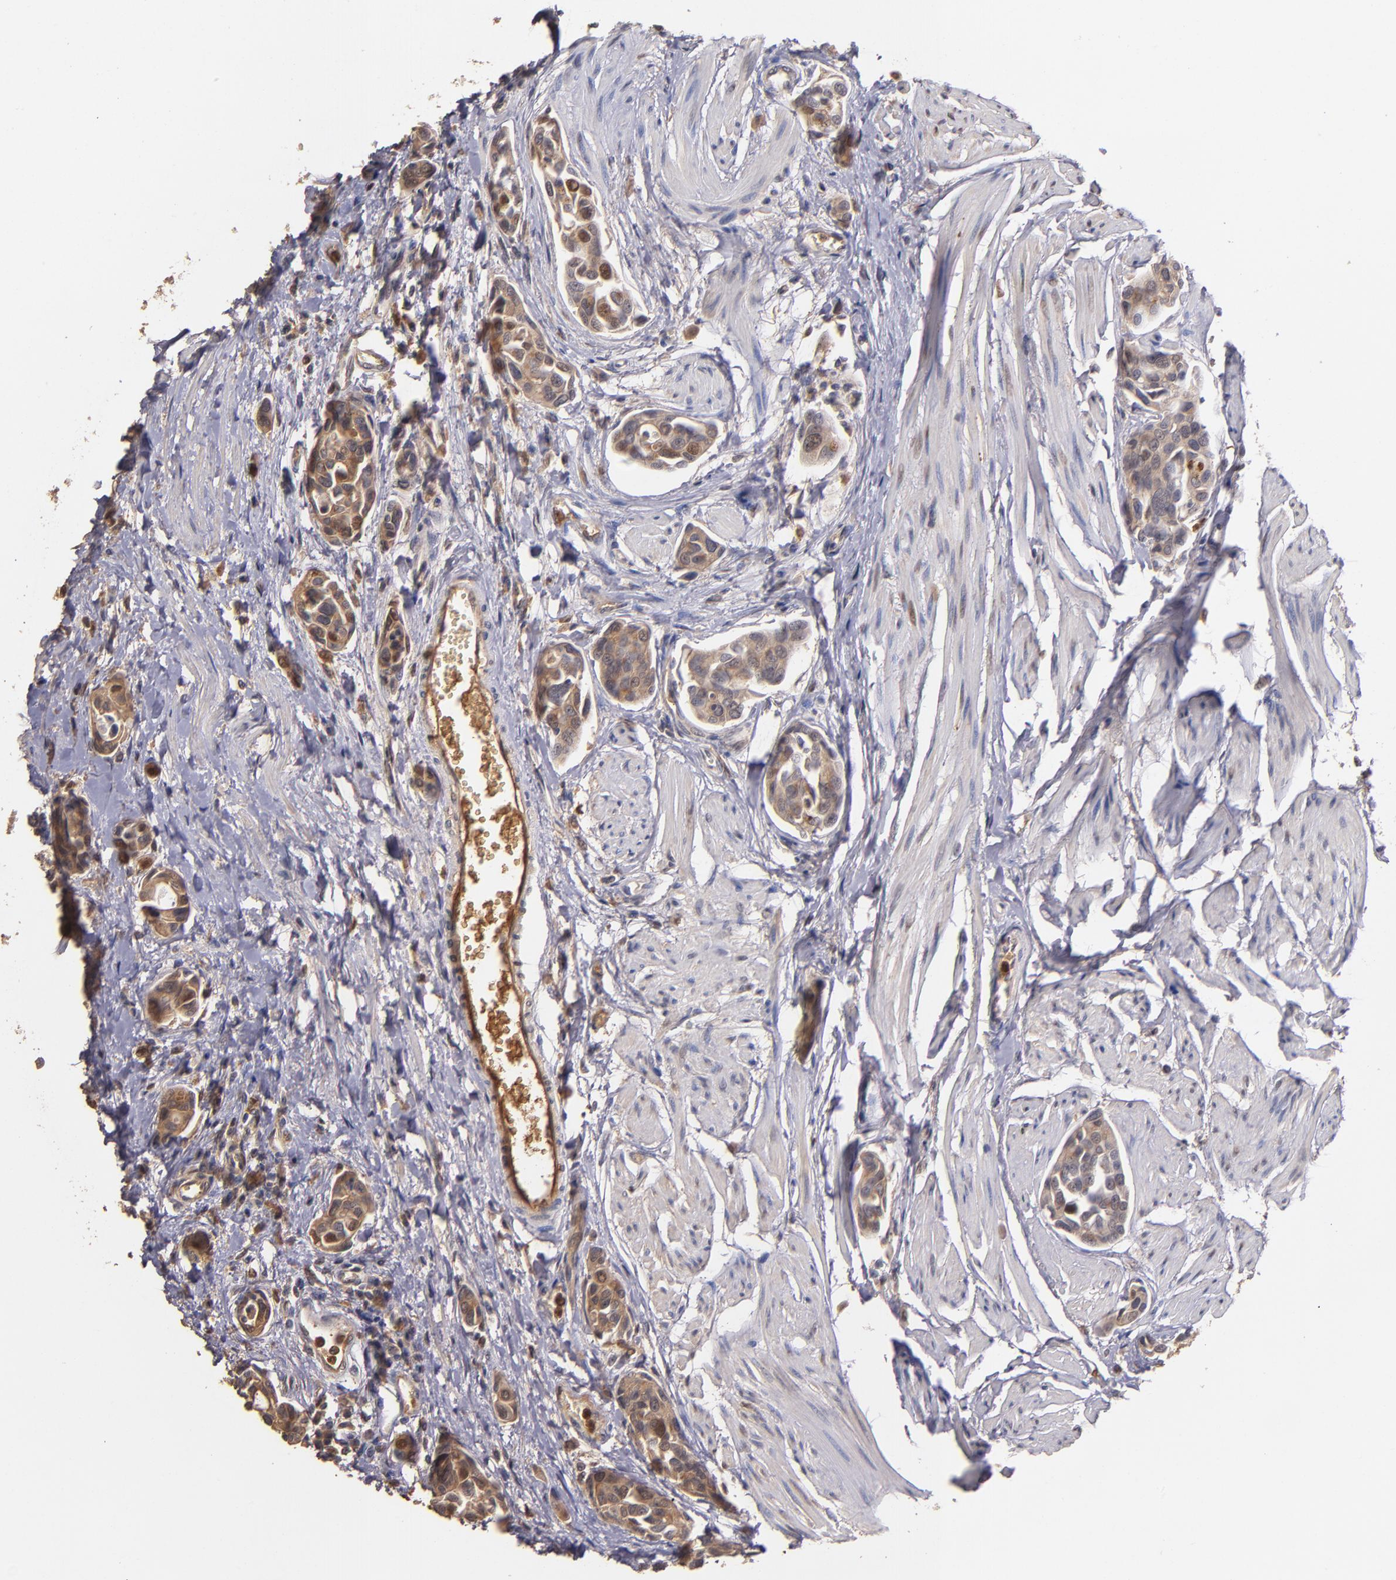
{"staining": {"intensity": "moderate", "quantity": ">75%", "location": "cytoplasmic/membranous"}, "tissue": "urothelial cancer", "cell_type": "Tumor cells", "image_type": "cancer", "snomed": [{"axis": "morphology", "description": "Urothelial carcinoma, High grade"}, {"axis": "topography", "description": "Urinary bladder"}], "caption": "Moderate cytoplasmic/membranous protein positivity is present in approximately >75% of tumor cells in urothelial carcinoma (high-grade).", "gene": "PTS", "patient": {"sex": "male", "age": 78}}